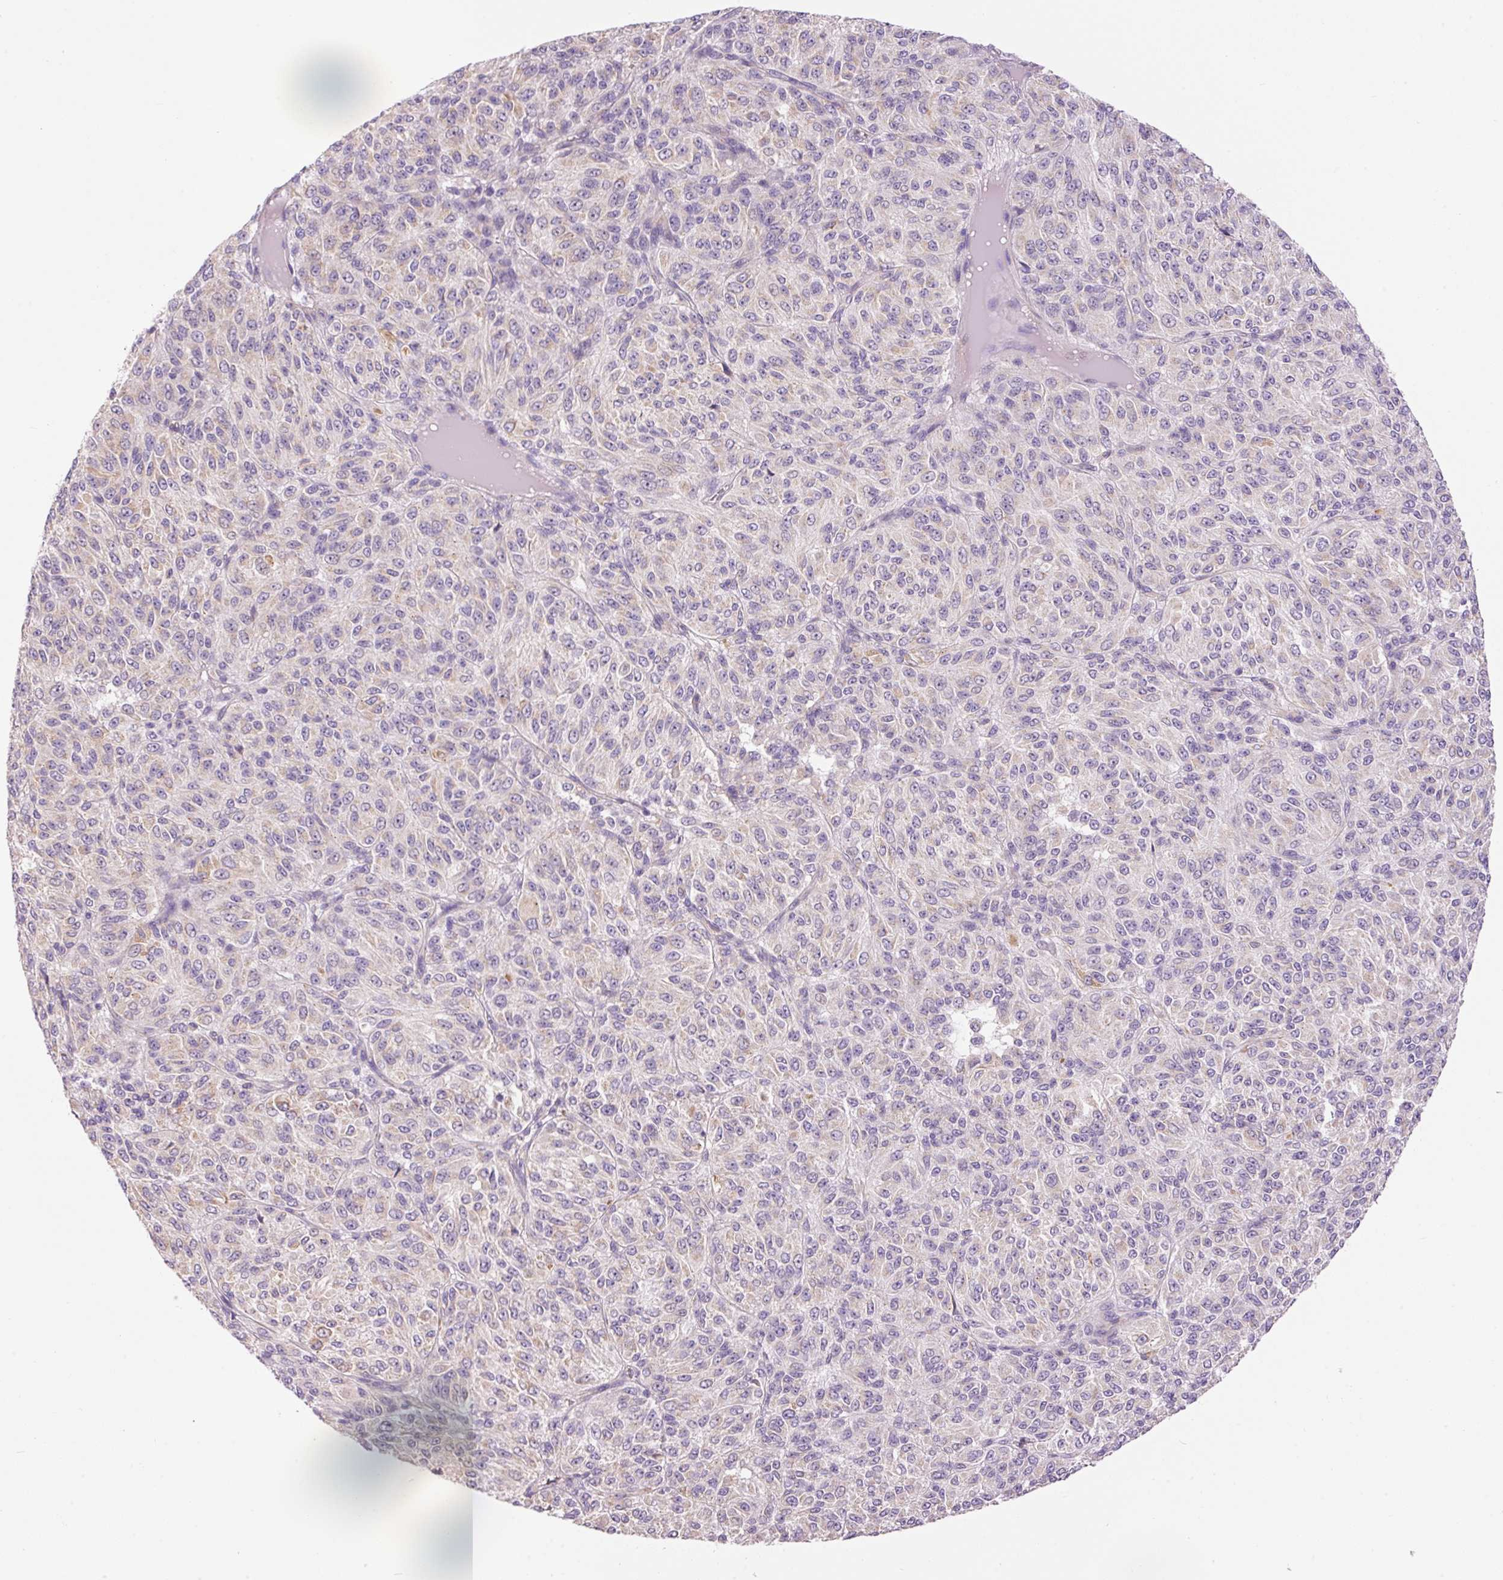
{"staining": {"intensity": "negative", "quantity": "none", "location": "none"}, "tissue": "melanoma", "cell_type": "Tumor cells", "image_type": "cancer", "snomed": [{"axis": "morphology", "description": "Malignant melanoma, Metastatic site"}, {"axis": "topography", "description": "Brain"}], "caption": "This is an immunohistochemistry photomicrograph of melanoma. There is no positivity in tumor cells.", "gene": "PNPLA5", "patient": {"sex": "female", "age": 56}}